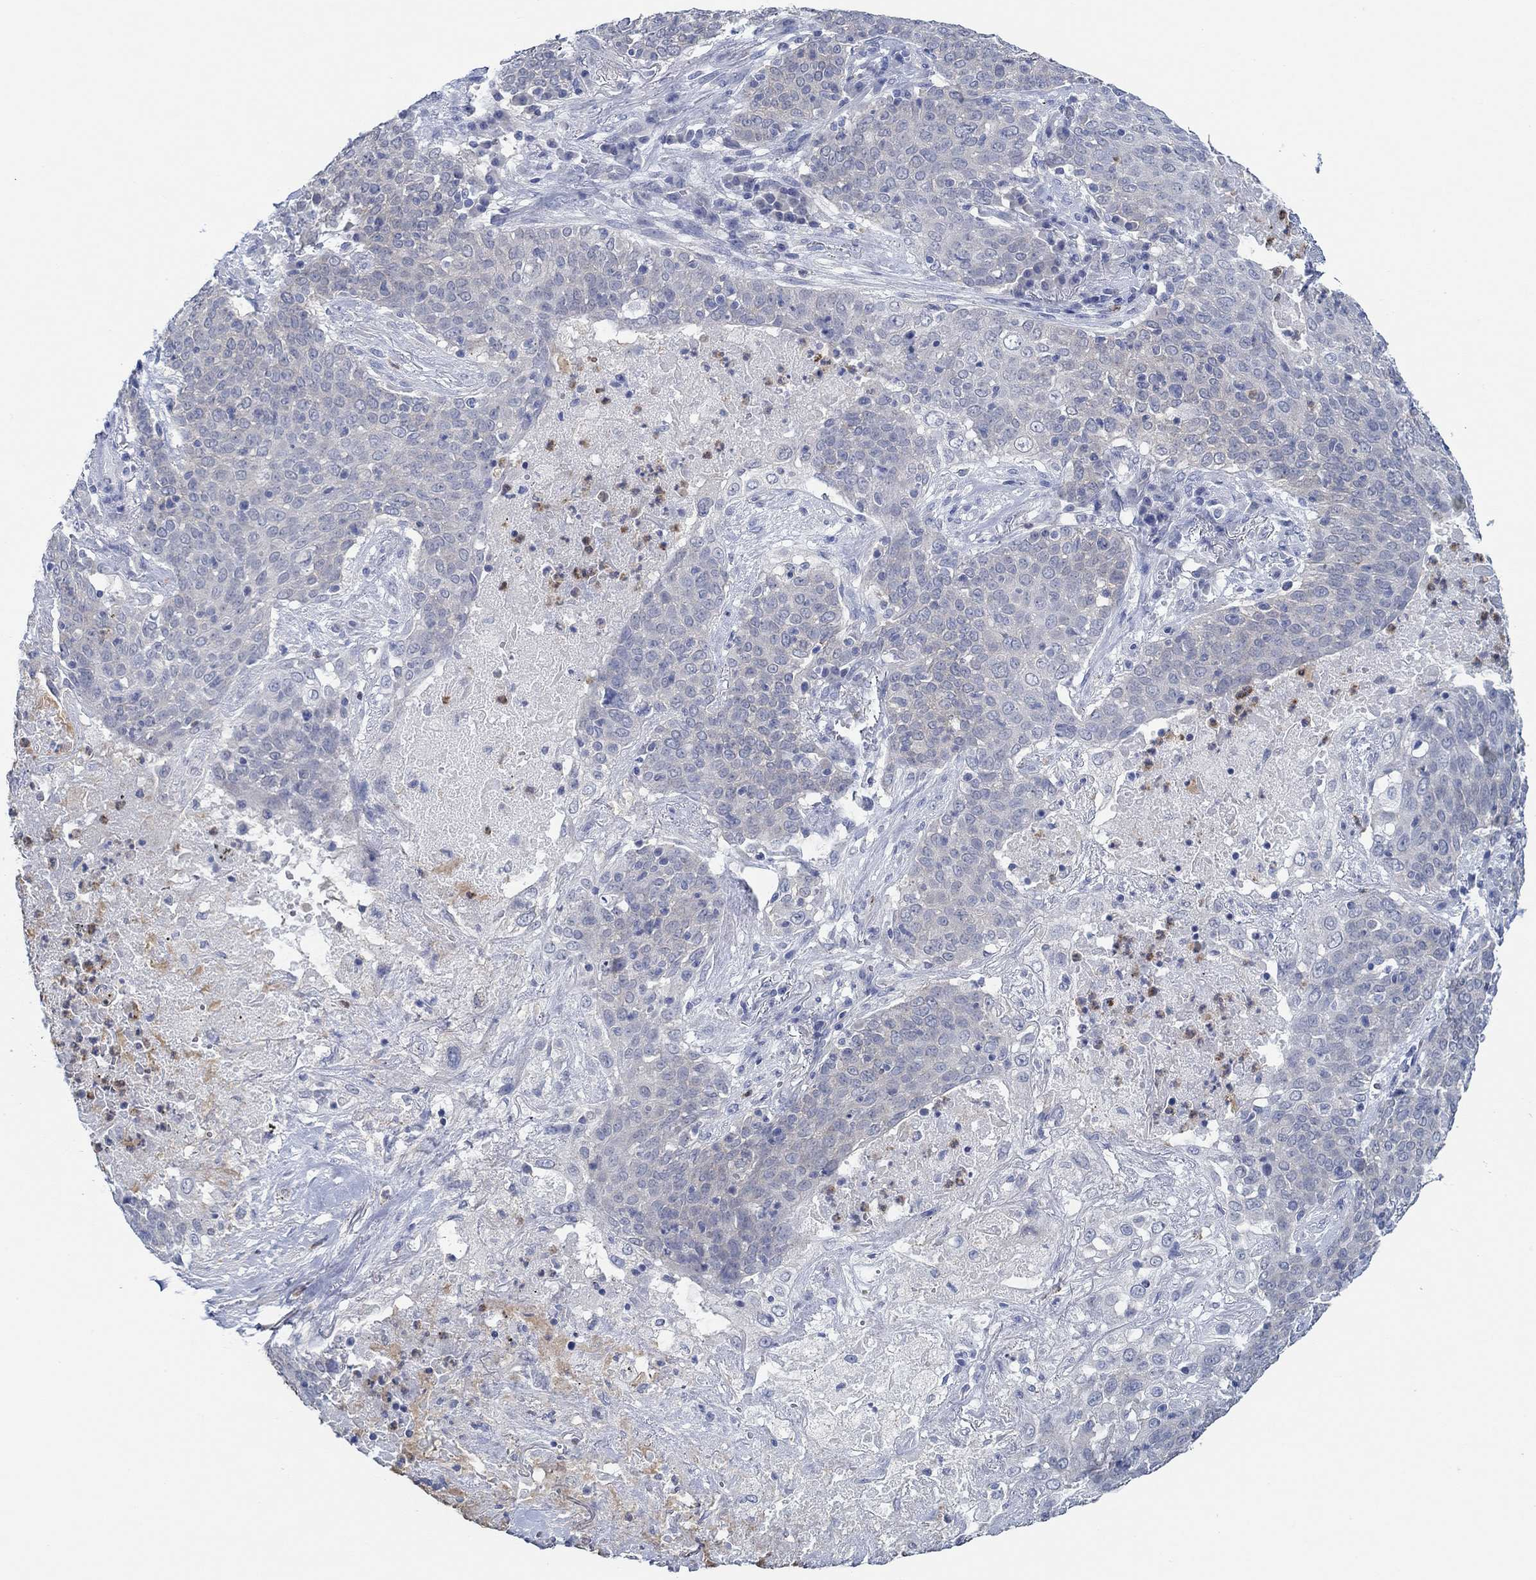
{"staining": {"intensity": "negative", "quantity": "none", "location": "none"}, "tissue": "lung cancer", "cell_type": "Tumor cells", "image_type": "cancer", "snomed": [{"axis": "morphology", "description": "Squamous cell carcinoma, NOS"}, {"axis": "topography", "description": "Lung"}], "caption": "Tumor cells show no significant protein staining in lung cancer.", "gene": "ZNF671", "patient": {"sex": "male", "age": 82}}